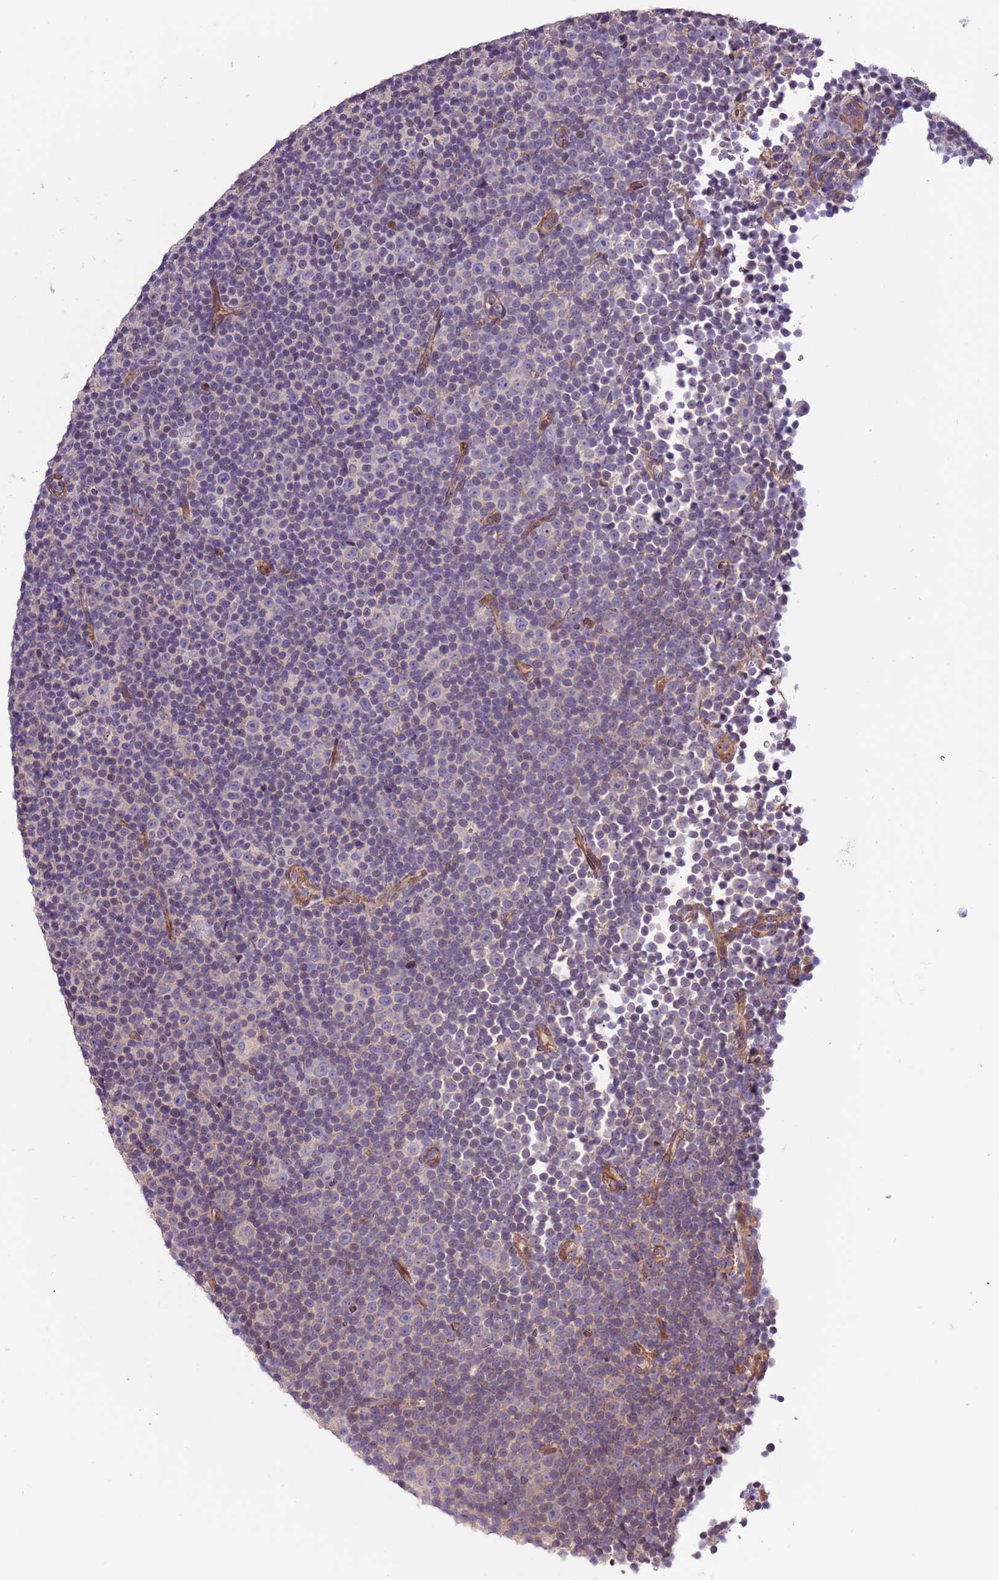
{"staining": {"intensity": "negative", "quantity": "none", "location": "none"}, "tissue": "lymphoma", "cell_type": "Tumor cells", "image_type": "cancer", "snomed": [{"axis": "morphology", "description": "Malignant lymphoma, non-Hodgkin's type, Low grade"}, {"axis": "topography", "description": "Lymph node"}], "caption": "The micrograph exhibits no significant staining in tumor cells of lymphoma.", "gene": "LAMB4", "patient": {"sex": "female", "age": 67}}